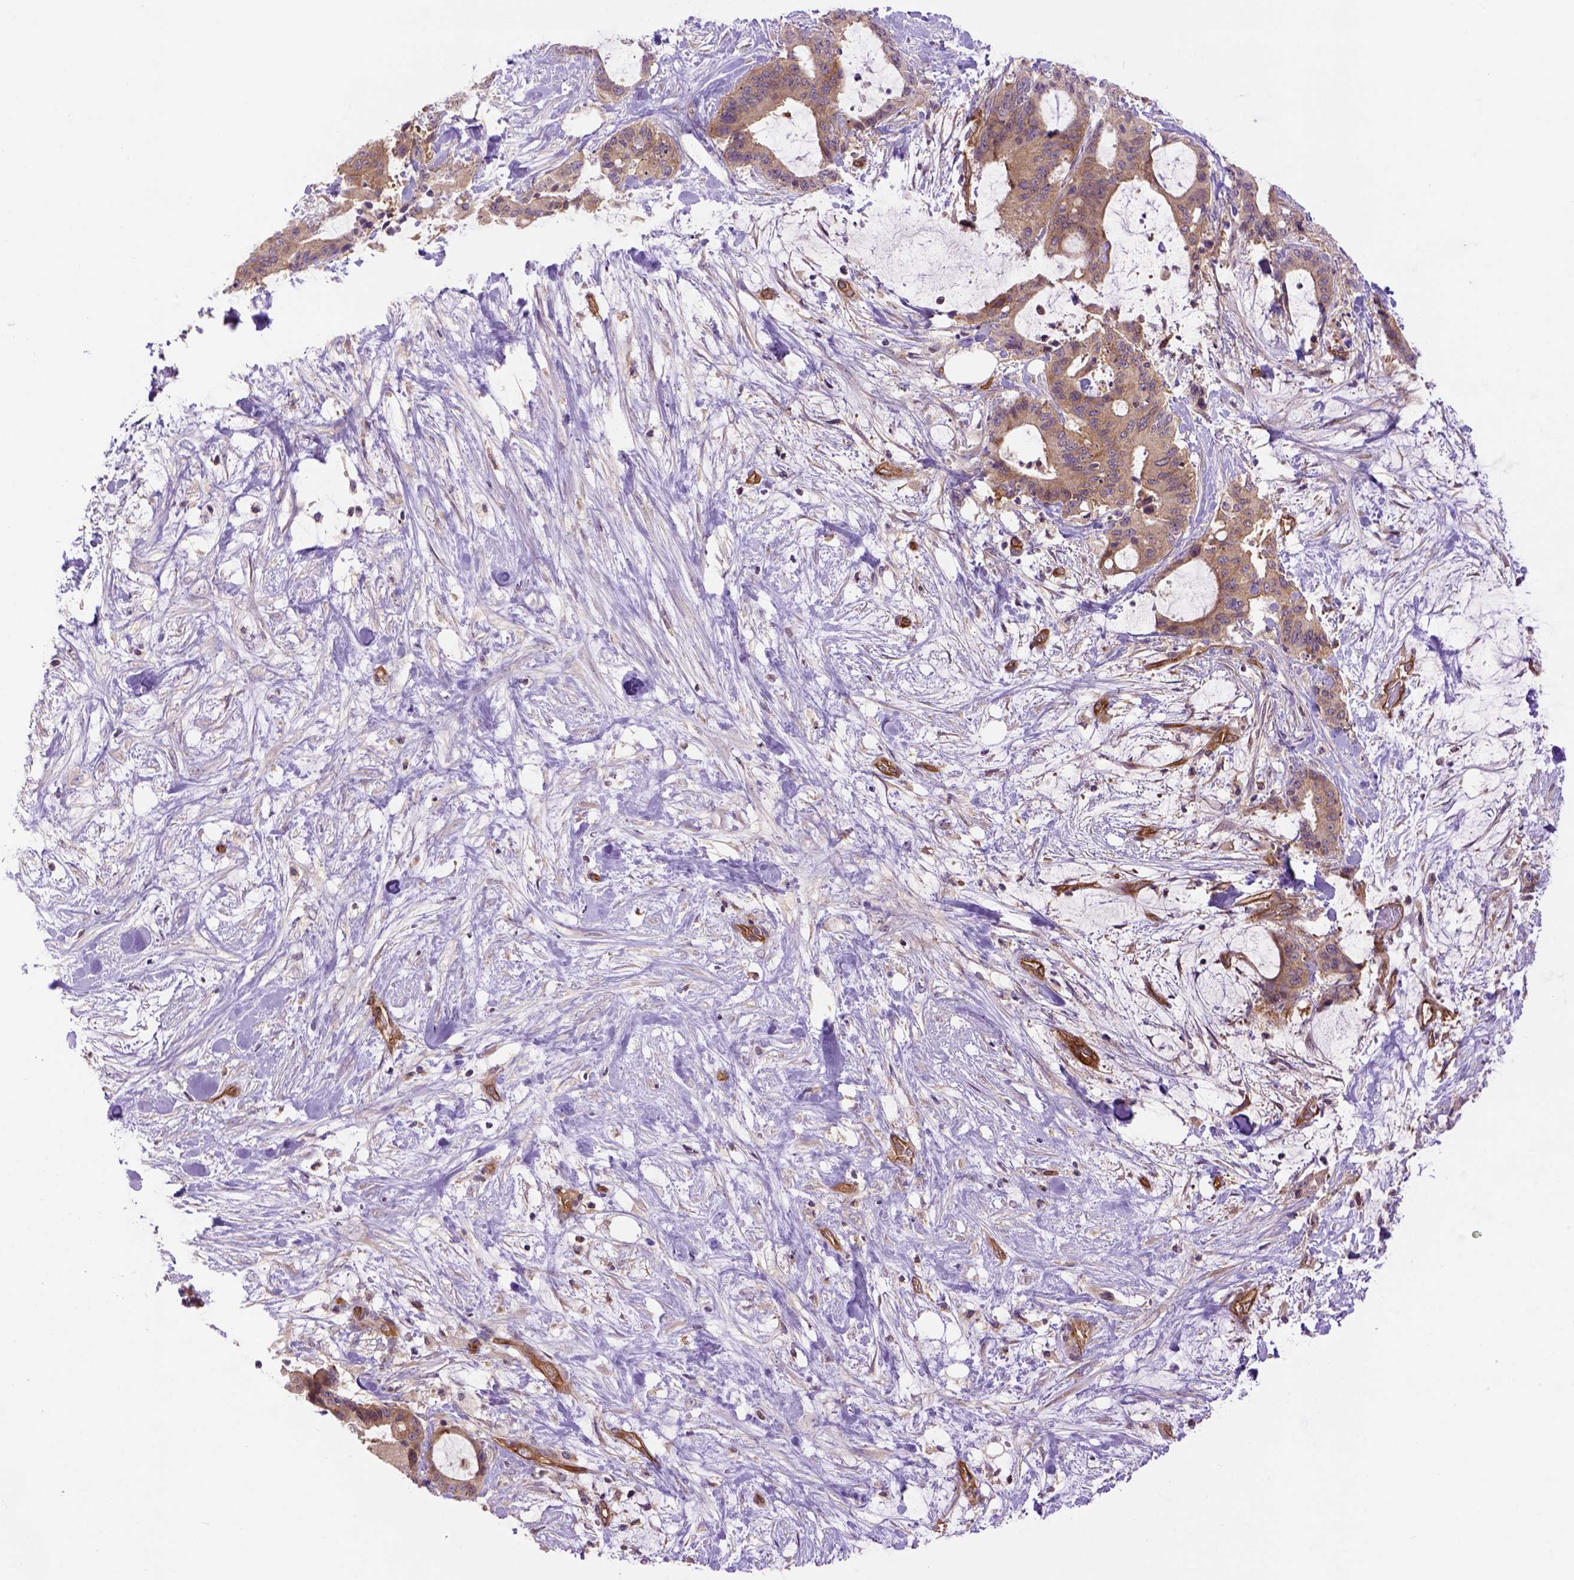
{"staining": {"intensity": "moderate", "quantity": ">75%", "location": "cytoplasmic/membranous"}, "tissue": "liver cancer", "cell_type": "Tumor cells", "image_type": "cancer", "snomed": [{"axis": "morphology", "description": "Cholangiocarcinoma"}, {"axis": "topography", "description": "Liver"}], "caption": "The photomicrograph reveals a brown stain indicating the presence of a protein in the cytoplasmic/membranous of tumor cells in liver cholangiocarcinoma.", "gene": "CASKIN2", "patient": {"sex": "female", "age": 73}}